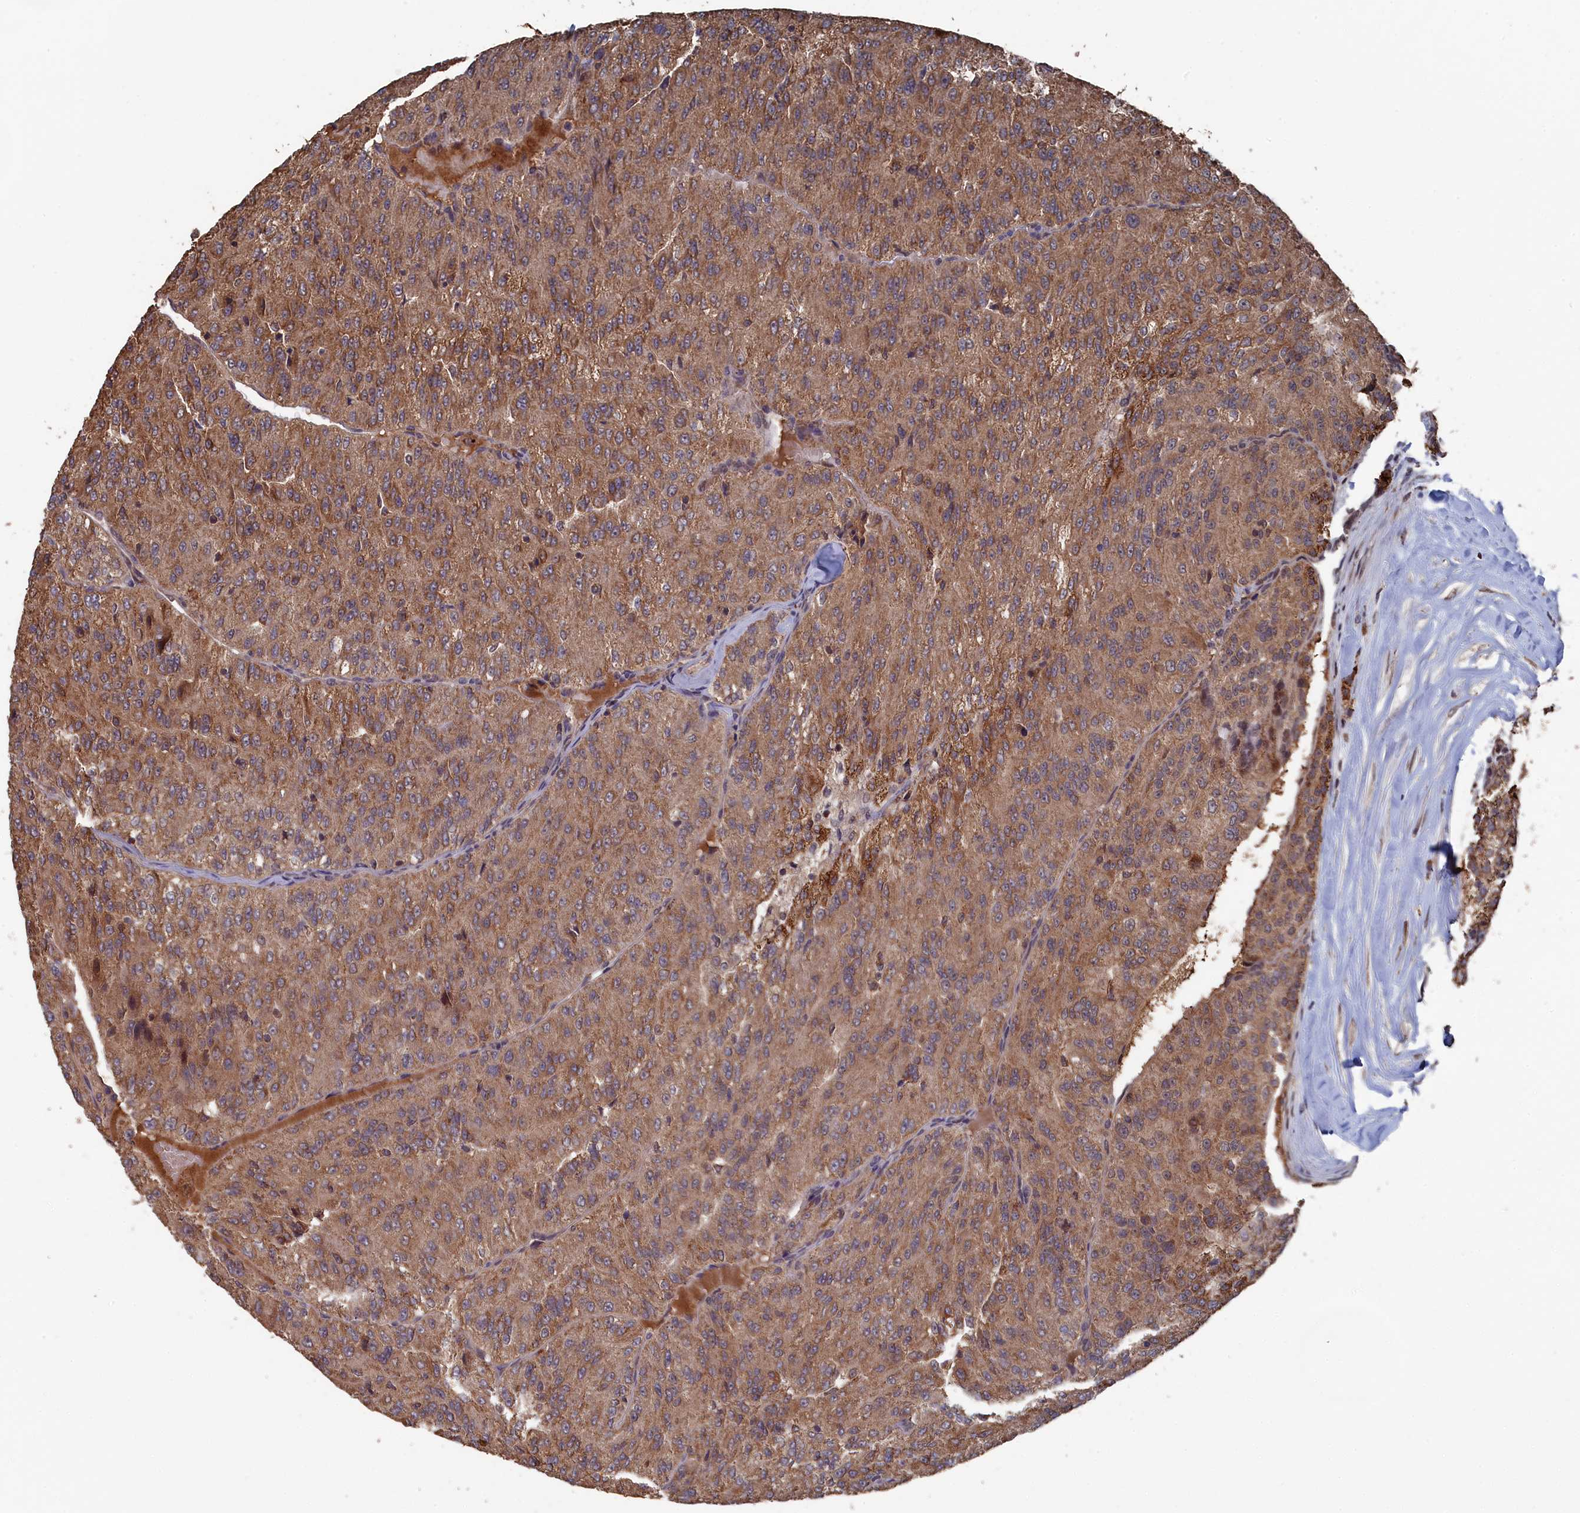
{"staining": {"intensity": "moderate", "quantity": ">75%", "location": "cytoplasmic/membranous"}, "tissue": "renal cancer", "cell_type": "Tumor cells", "image_type": "cancer", "snomed": [{"axis": "morphology", "description": "Adenocarcinoma, NOS"}, {"axis": "topography", "description": "Kidney"}], "caption": "IHC (DAB) staining of human renal cancer shows moderate cytoplasmic/membranous protein staining in about >75% of tumor cells.", "gene": "CEACAM21", "patient": {"sex": "female", "age": 63}}